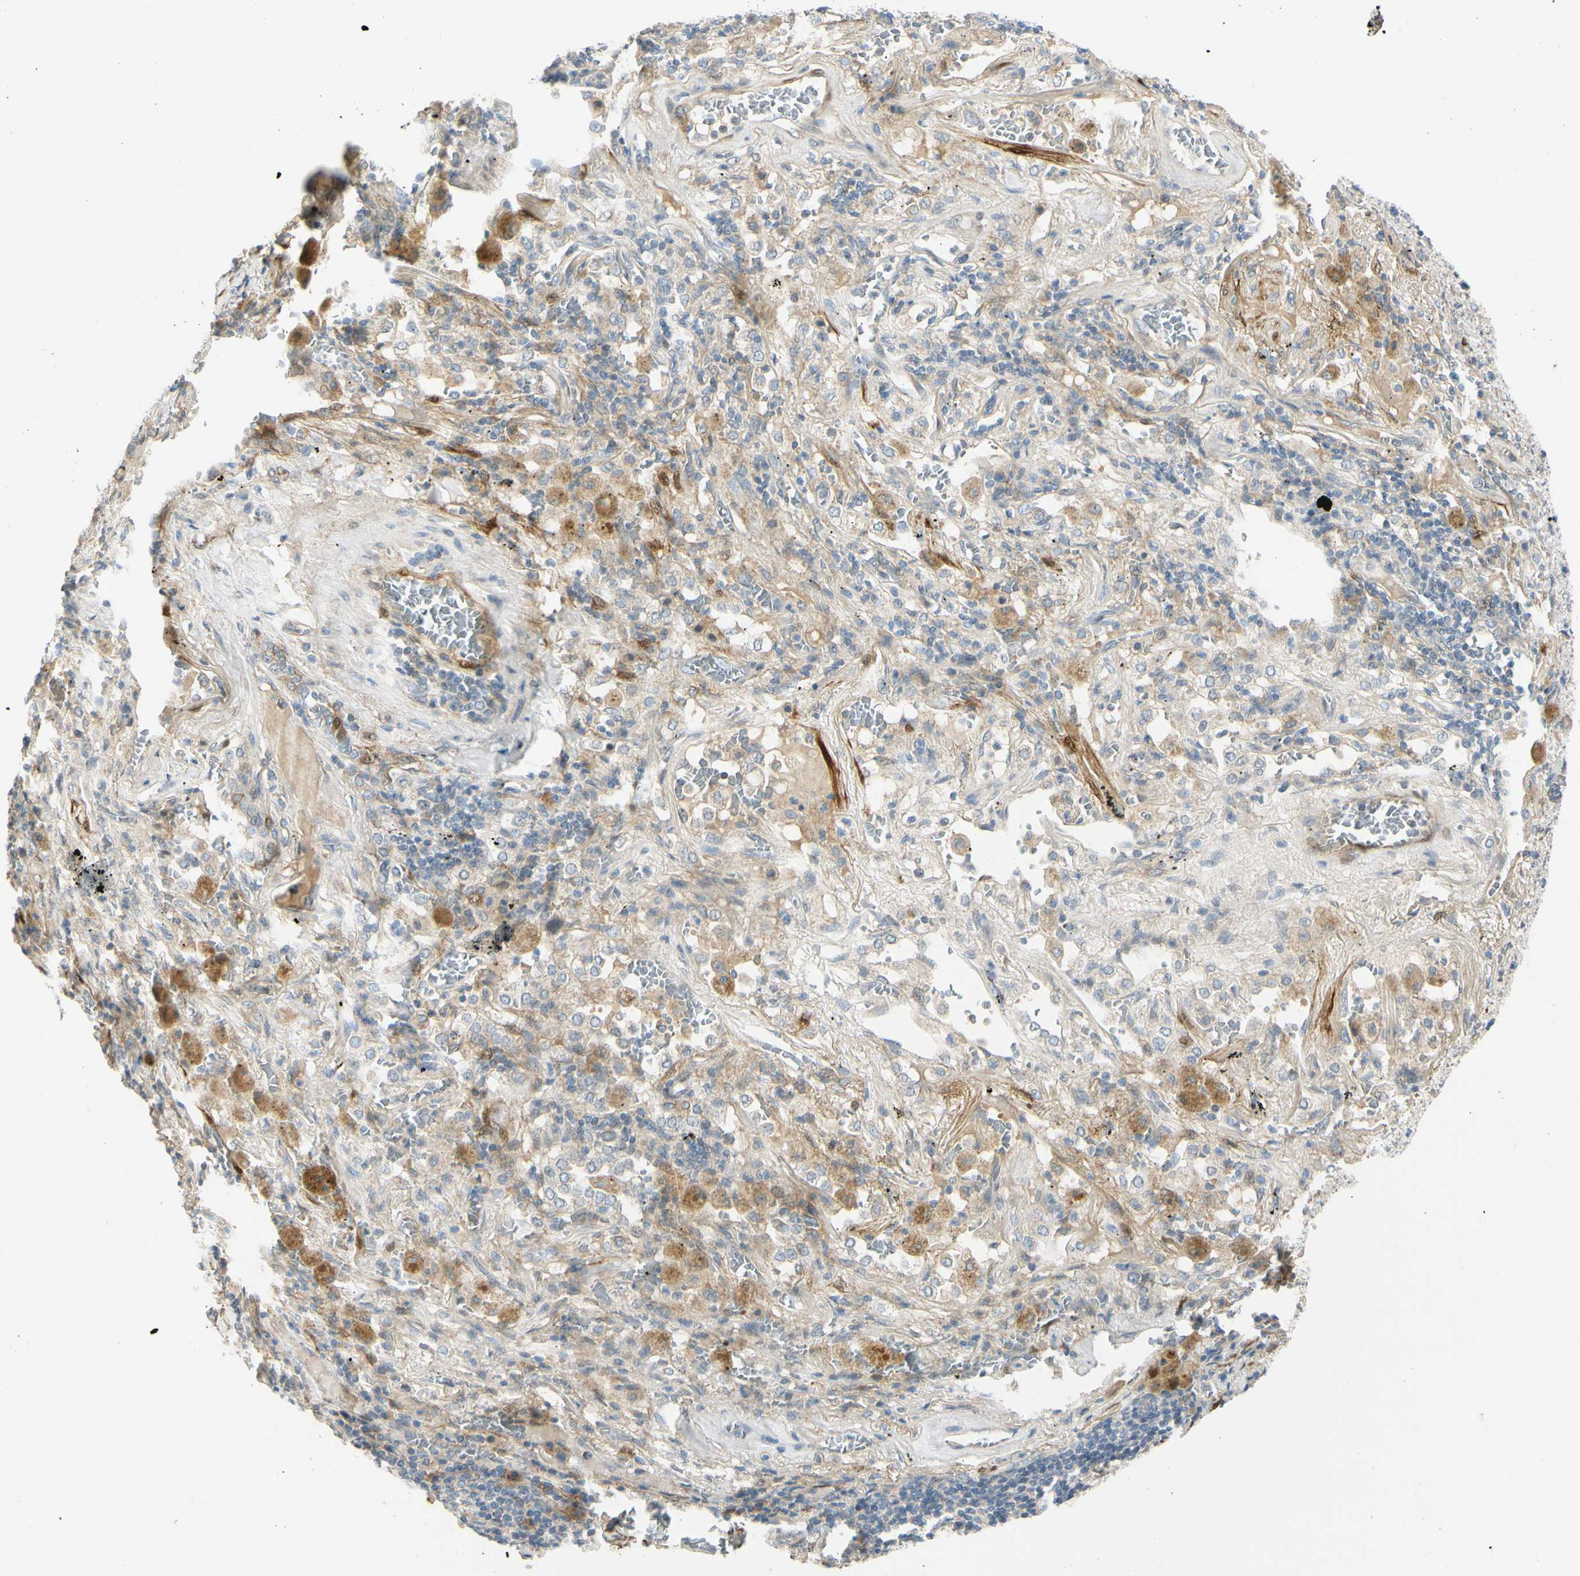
{"staining": {"intensity": "moderate", "quantity": "25%-75%", "location": "none"}, "tissue": "lung cancer", "cell_type": "Tumor cells", "image_type": "cancer", "snomed": [{"axis": "morphology", "description": "Squamous cell carcinoma, NOS"}, {"axis": "topography", "description": "Lung"}], "caption": "Squamous cell carcinoma (lung) stained for a protein reveals moderate None positivity in tumor cells. (IHC, brightfield microscopy, high magnification).", "gene": "FHL2", "patient": {"sex": "male", "age": 57}}